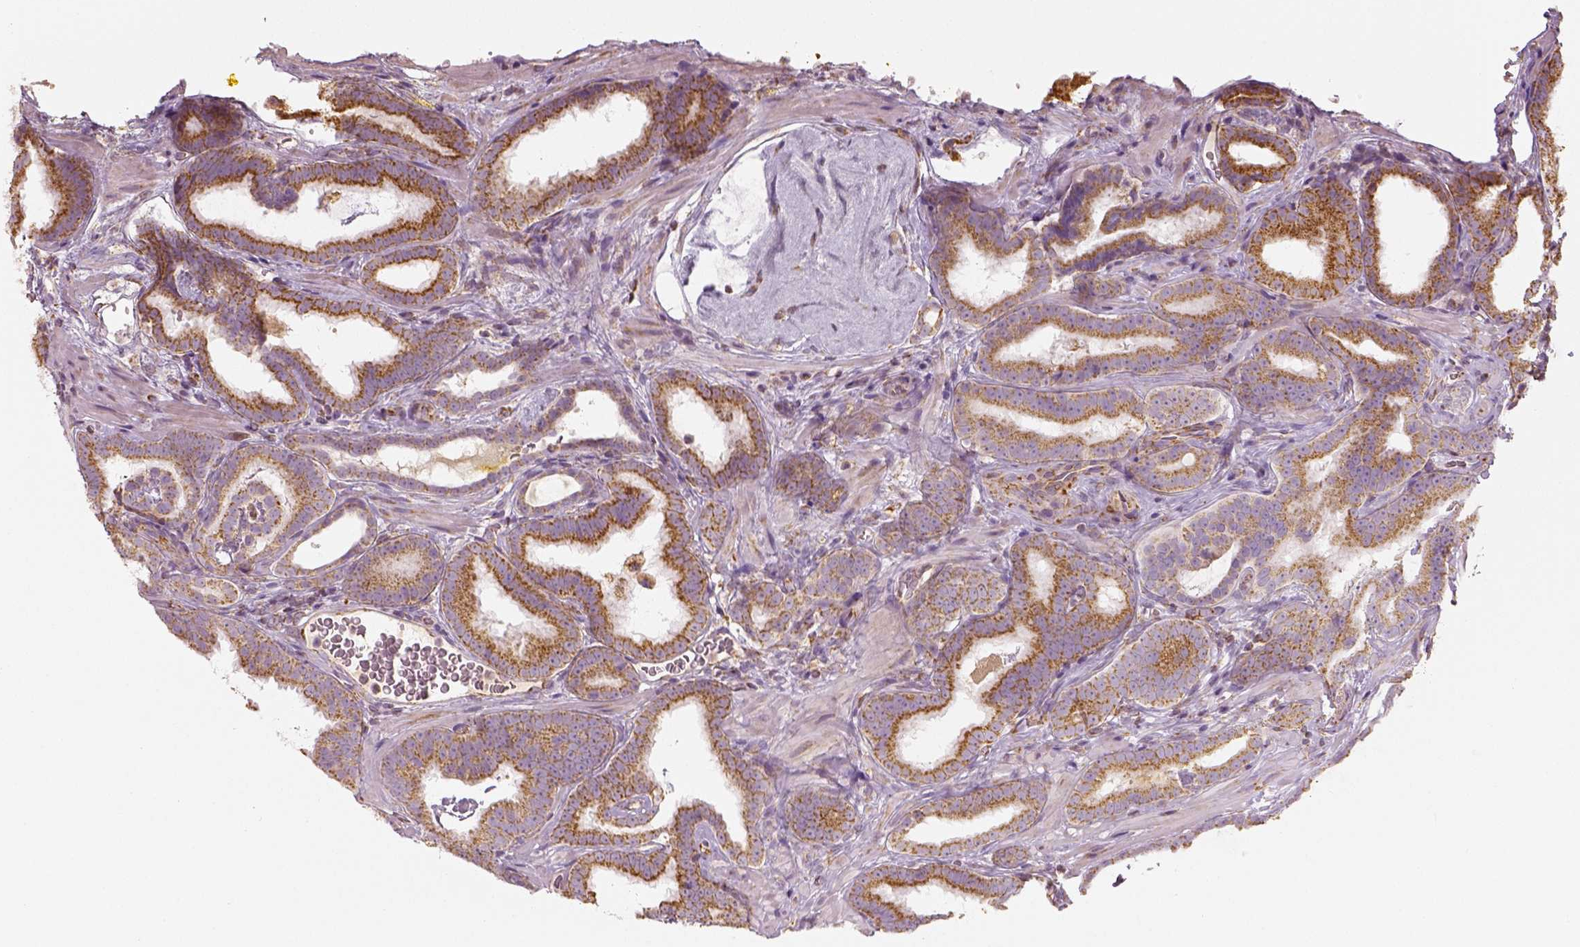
{"staining": {"intensity": "moderate", "quantity": ">75%", "location": "cytoplasmic/membranous"}, "tissue": "prostate cancer", "cell_type": "Tumor cells", "image_type": "cancer", "snomed": [{"axis": "morphology", "description": "Adenocarcinoma, Low grade"}, {"axis": "topography", "description": "Prostate"}], "caption": "Brown immunohistochemical staining in adenocarcinoma (low-grade) (prostate) displays moderate cytoplasmic/membranous staining in about >75% of tumor cells.", "gene": "PGAM5", "patient": {"sex": "male", "age": 63}}